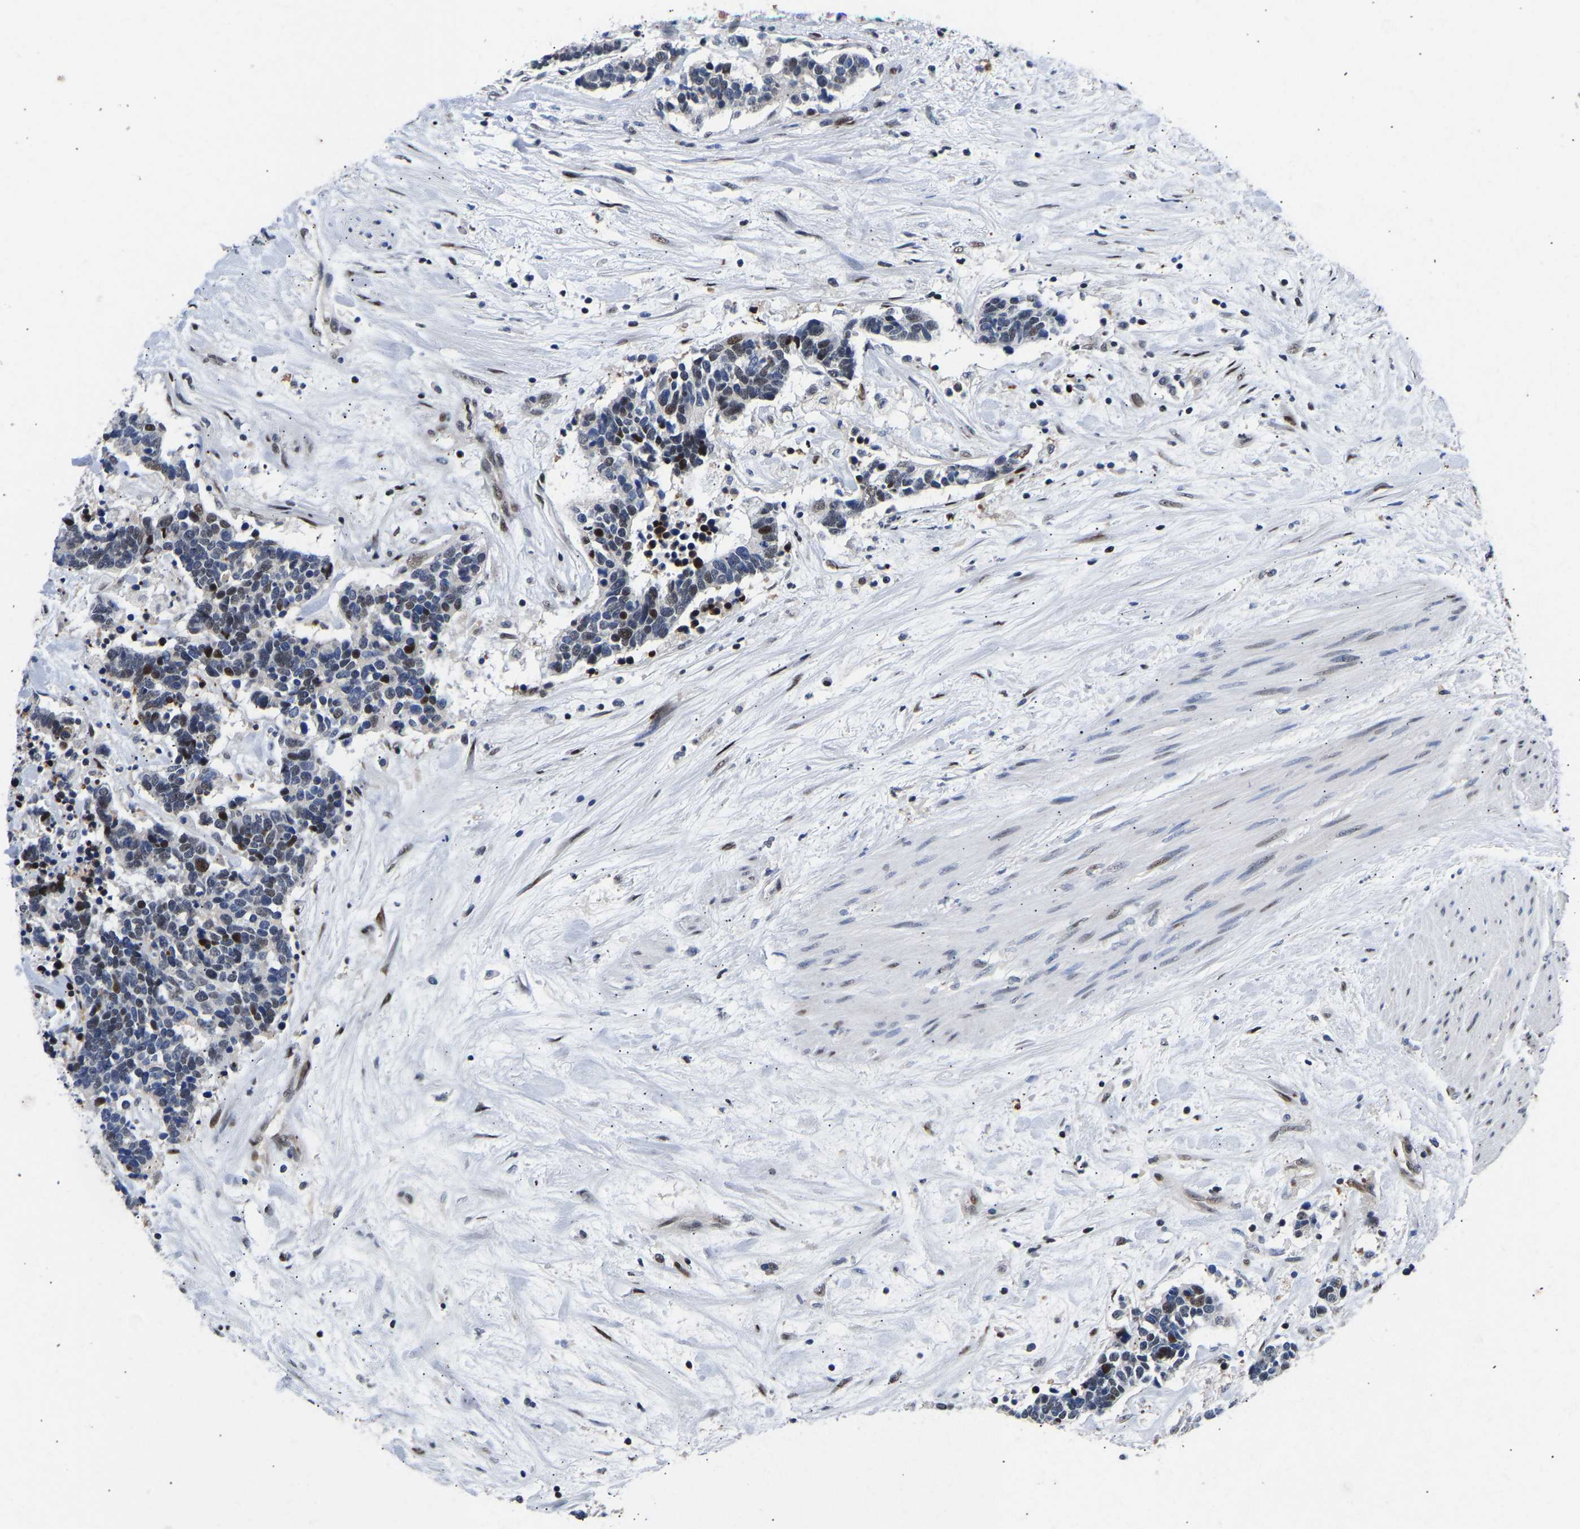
{"staining": {"intensity": "strong", "quantity": "<25%", "location": "nuclear"}, "tissue": "carcinoid", "cell_type": "Tumor cells", "image_type": "cancer", "snomed": [{"axis": "morphology", "description": "Carcinoma, NOS"}, {"axis": "morphology", "description": "Carcinoid, malignant, NOS"}, {"axis": "topography", "description": "Urinary bladder"}], "caption": "Brown immunohistochemical staining in human carcinoid reveals strong nuclear positivity in approximately <25% of tumor cells. The staining was performed using DAB, with brown indicating positive protein expression. Nuclei are stained blue with hematoxylin.", "gene": "PTRHD1", "patient": {"sex": "male", "age": 57}}